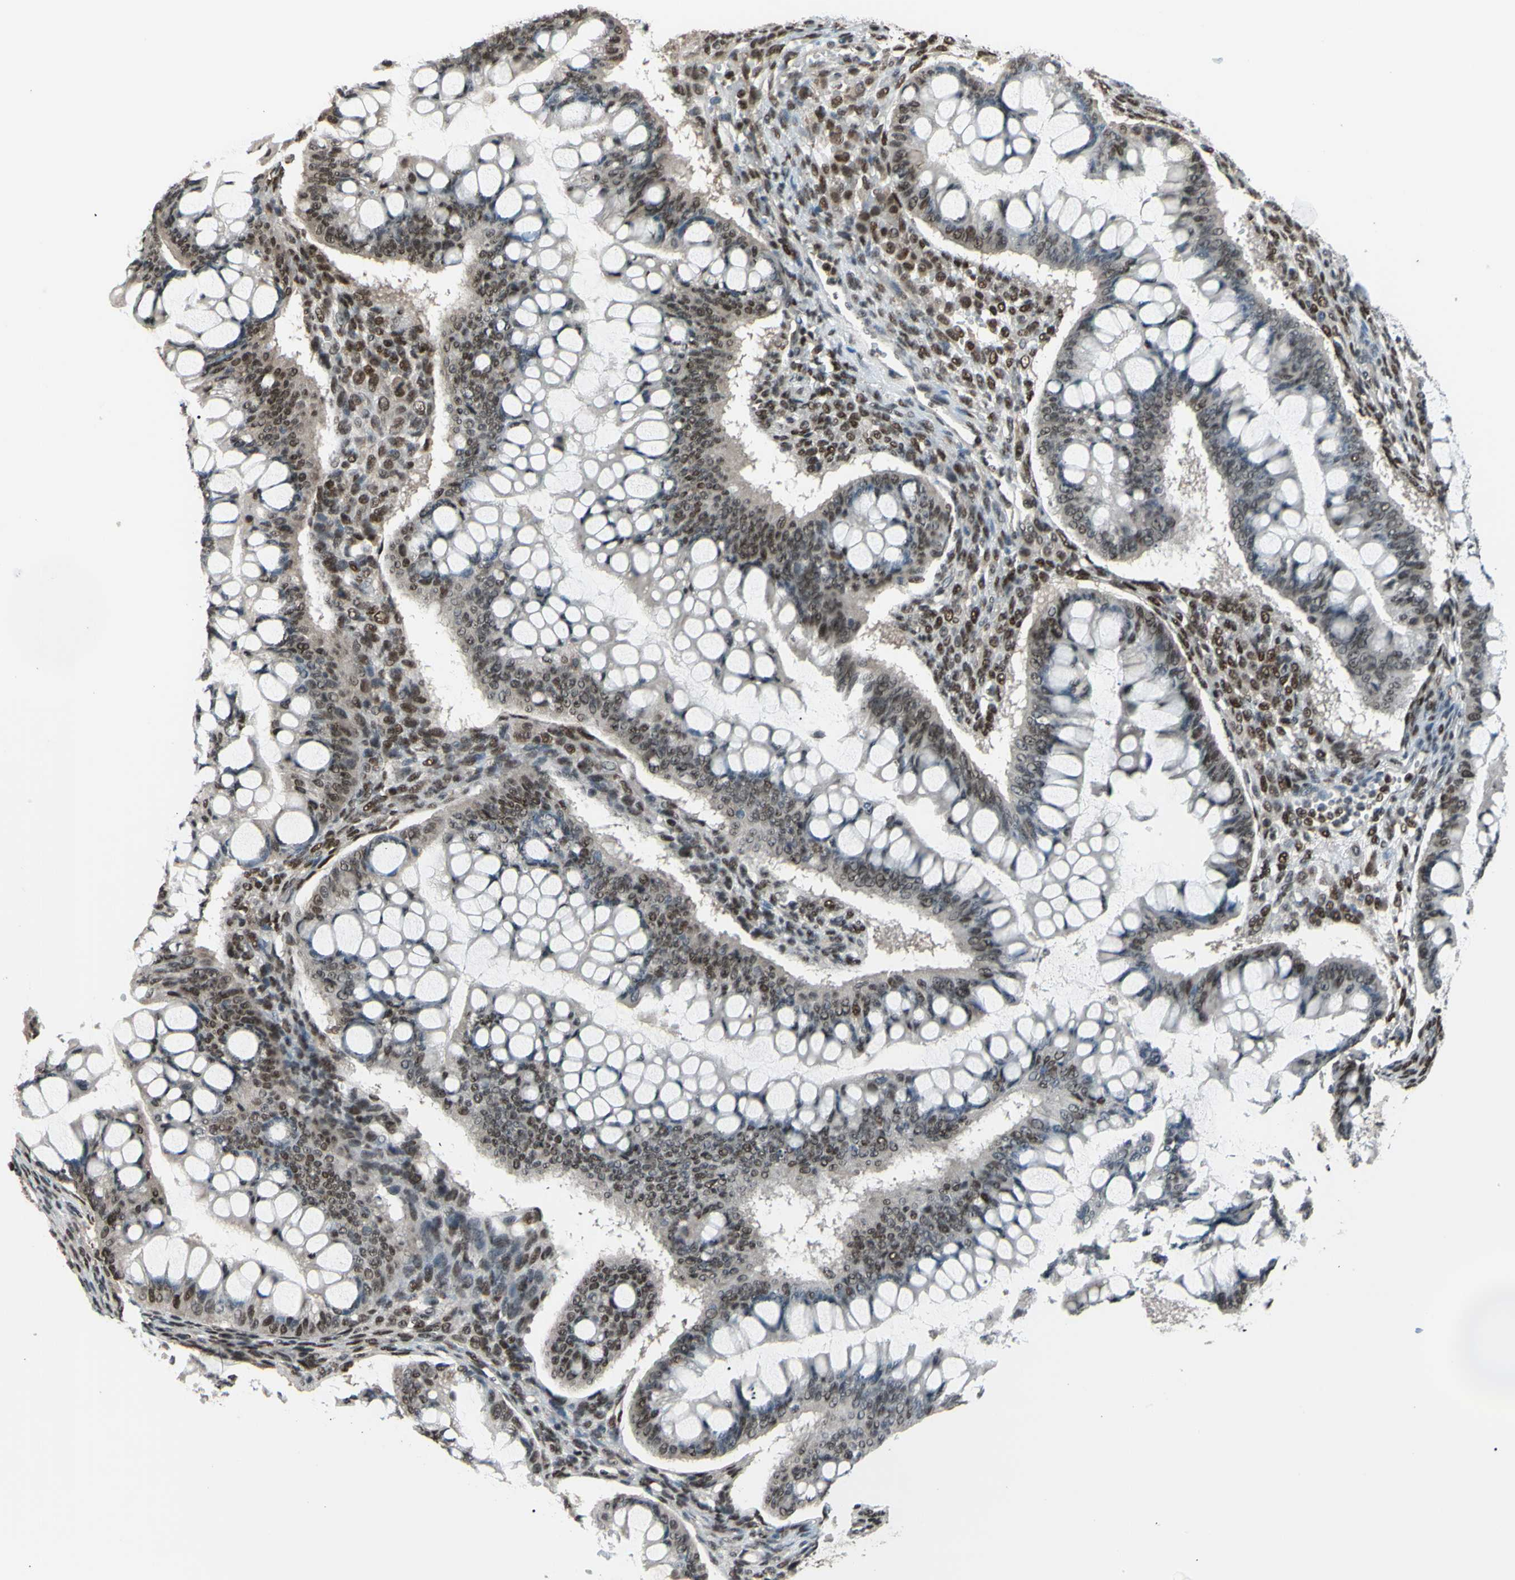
{"staining": {"intensity": "weak", "quantity": ">75%", "location": "cytoplasmic/membranous,nuclear"}, "tissue": "ovarian cancer", "cell_type": "Tumor cells", "image_type": "cancer", "snomed": [{"axis": "morphology", "description": "Cystadenocarcinoma, mucinous, NOS"}, {"axis": "topography", "description": "Ovary"}], "caption": "A histopathology image of human ovarian mucinous cystadenocarcinoma stained for a protein demonstrates weak cytoplasmic/membranous and nuclear brown staining in tumor cells. (Brightfield microscopy of DAB IHC at high magnification).", "gene": "FKBP5", "patient": {"sex": "female", "age": 73}}